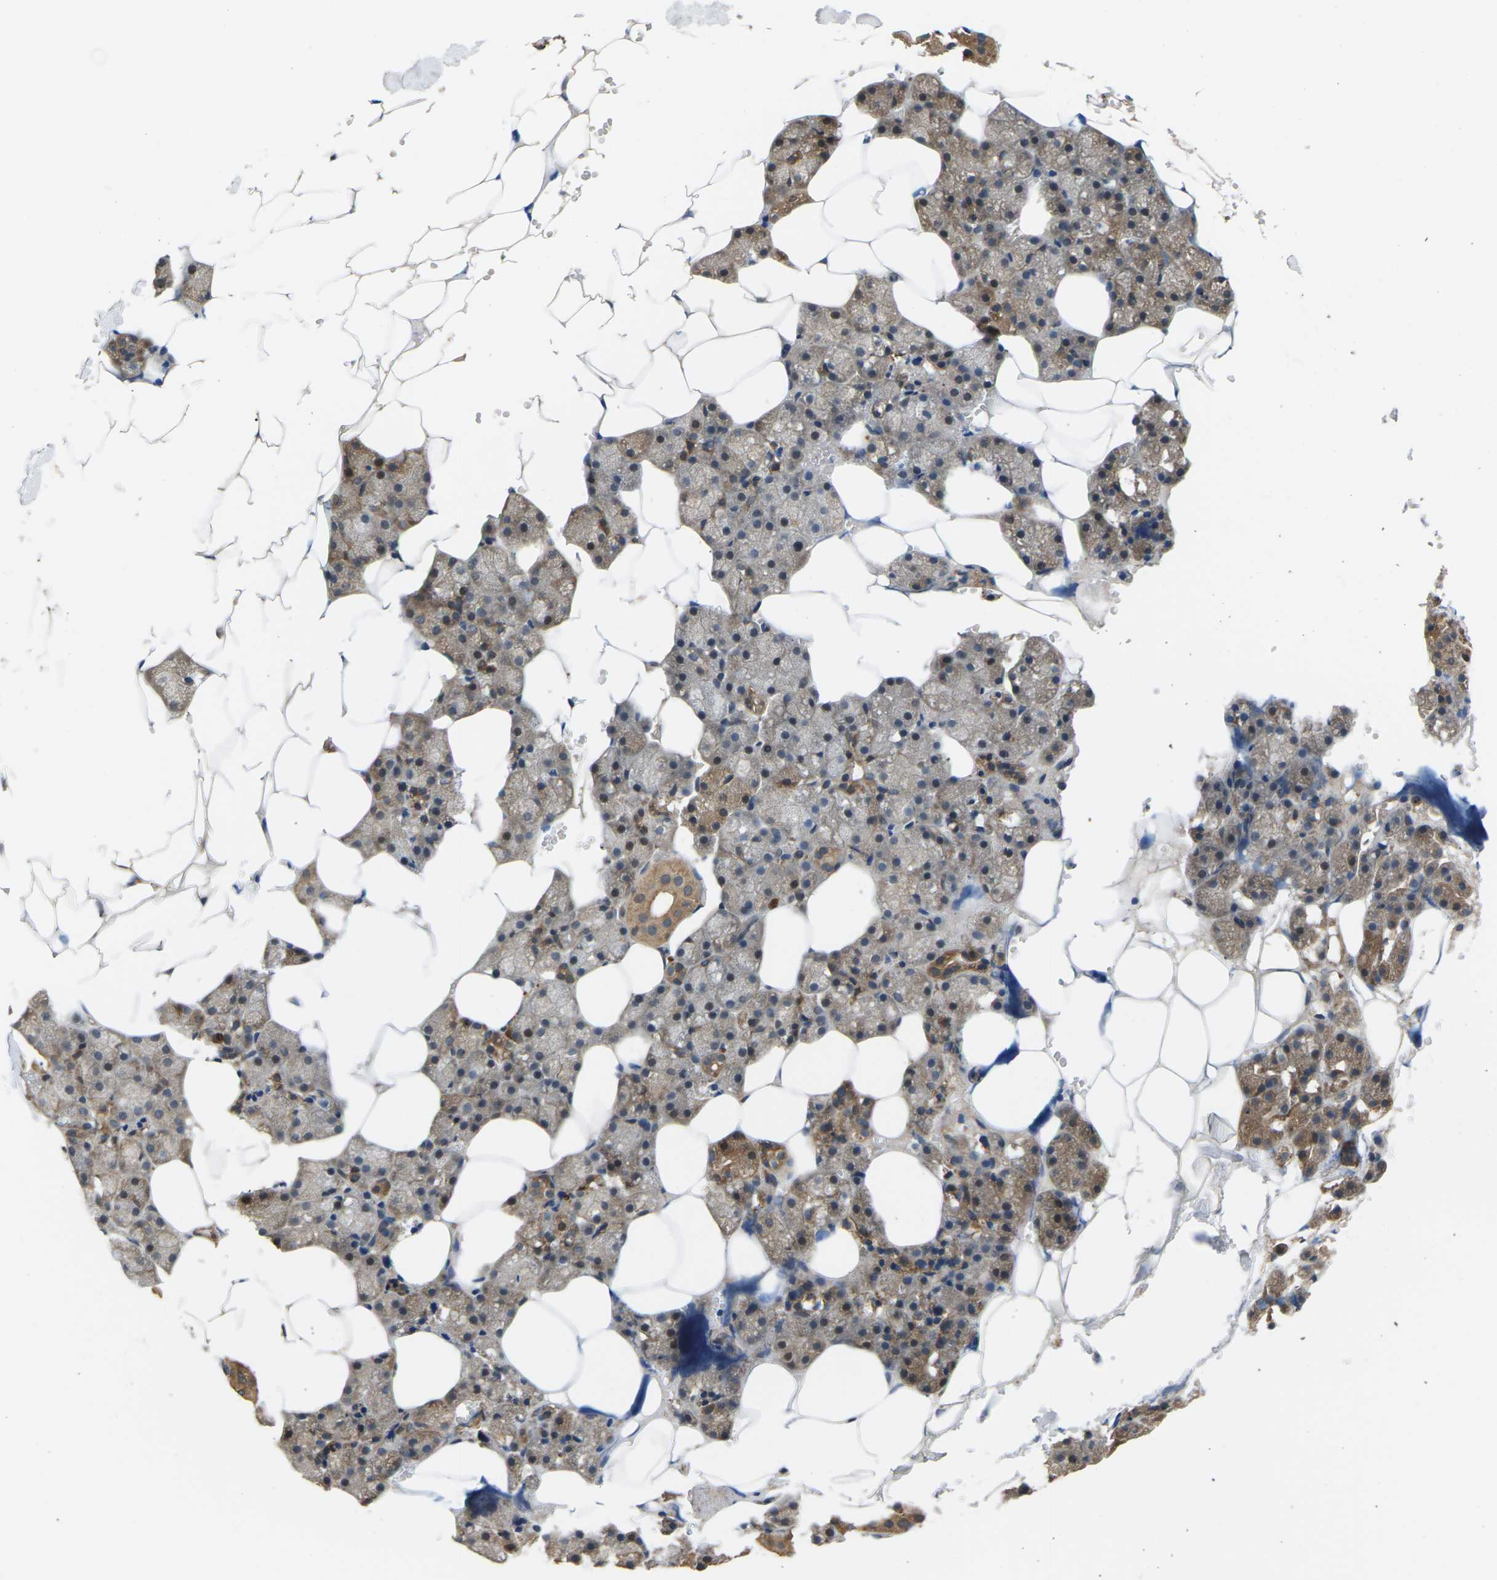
{"staining": {"intensity": "moderate", "quantity": ">75%", "location": "cytoplasmic/membranous"}, "tissue": "salivary gland", "cell_type": "Glandular cells", "image_type": "normal", "snomed": [{"axis": "morphology", "description": "Normal tissue, NOS"}, {"axis": "topography", "description": "Salivary gland"}], "caption": "Protein expression analysis of benign human salivary gland reveals moderate cytoplasmic/membranous positivity in about >75% of glandular cells.", "gene": "NRAS", "patient": {"sex": "male", "age": 62}}